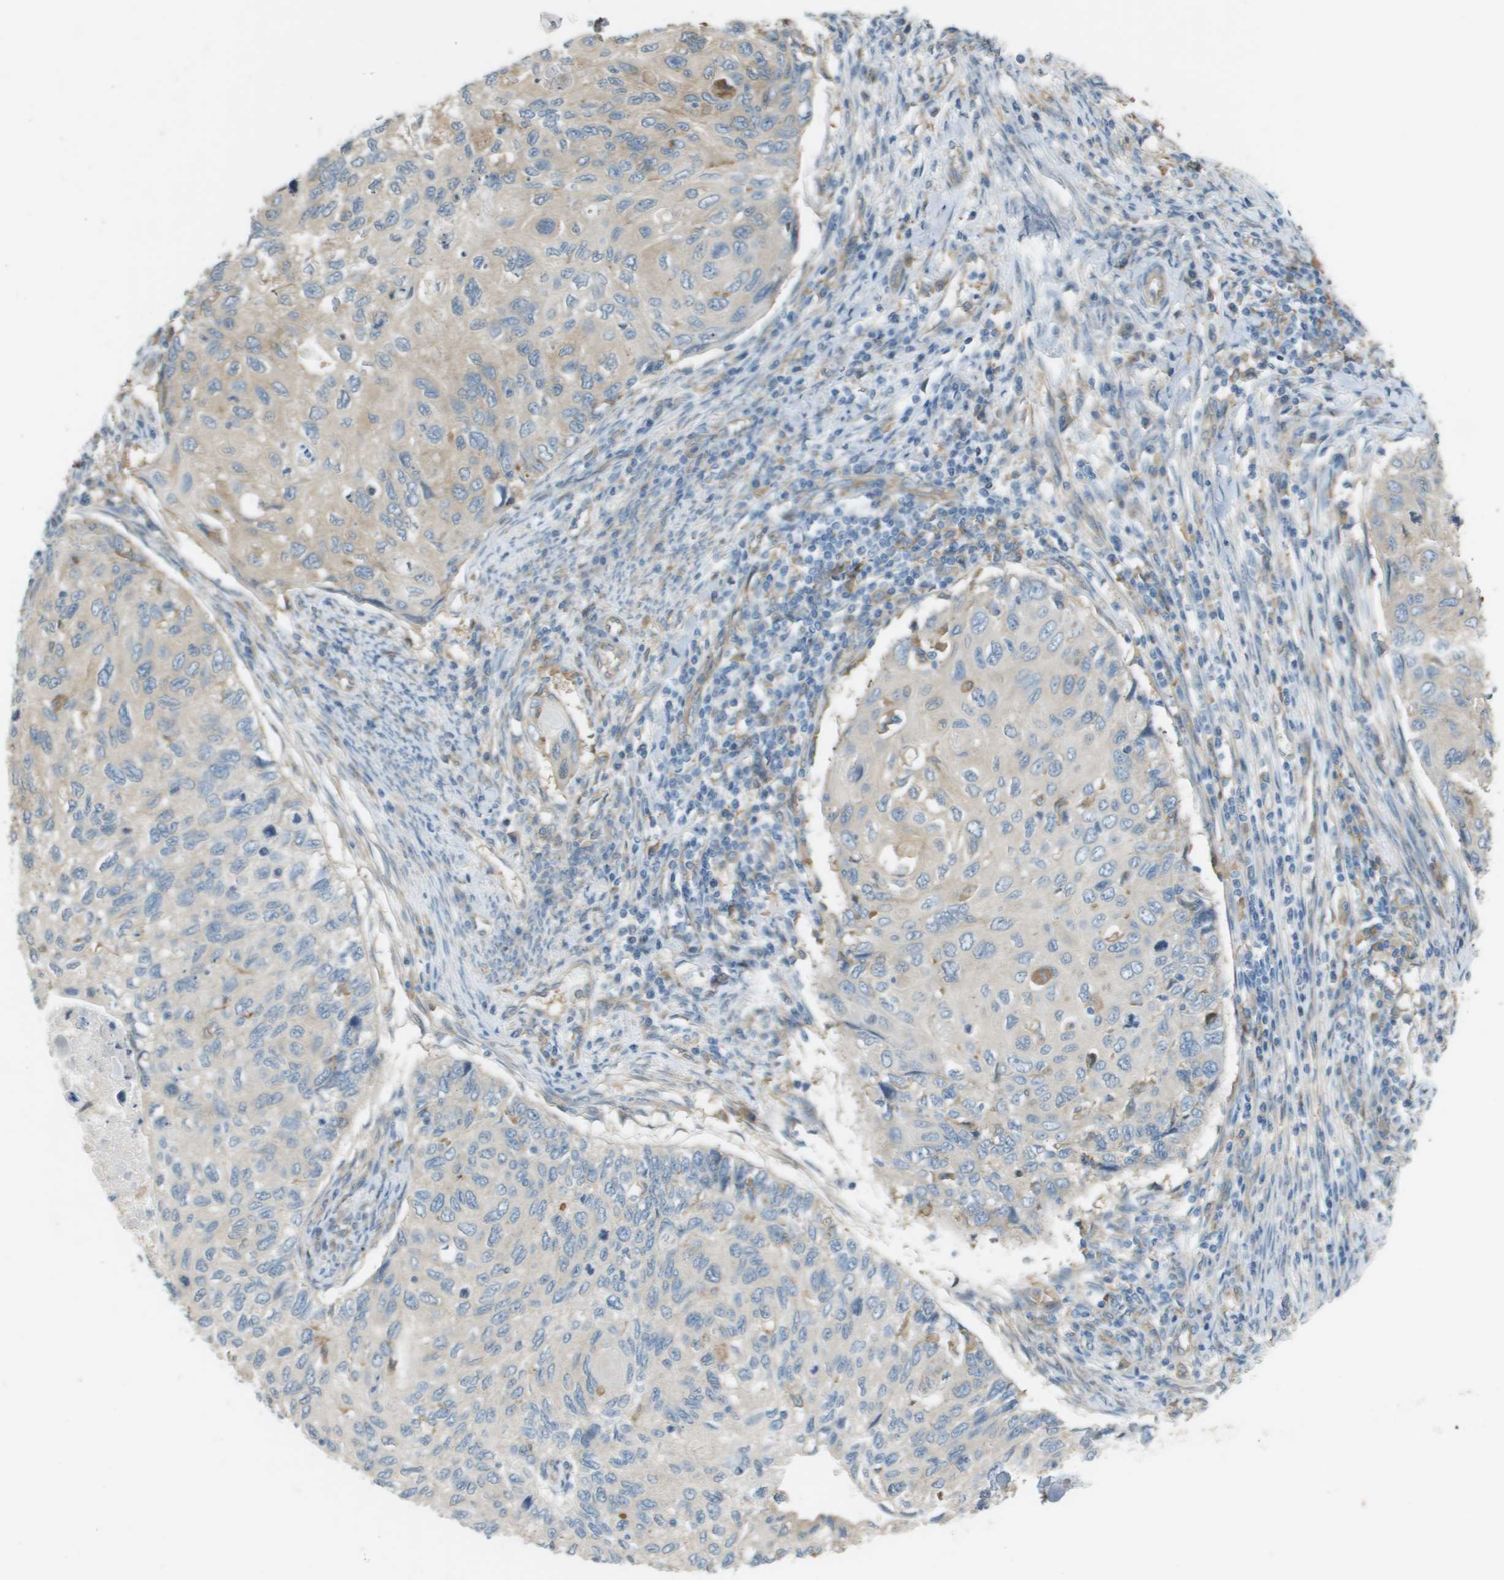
{"staining": {"intensity": "weak", "quantity": "25%-75%", "location": "cytoplasmic/membranous"}, "tissue": "cervical cancer", "cell_type": "Tumor cells", "image_type": "cancer", "snomed": [{"axis": "morphology", "description": "Squamous cell carcinoma, NOS"}, {"axis": "topography", "description": "Cervix"}], "caption": "There is low levels of weak cytoplasmic/membranous expression in tumor cells of cervical cancer, as demonstrated by immunohistochemical staining (brown color).", "gene": "CORO1B", "patient": {"sex": "female", "age": 70}}